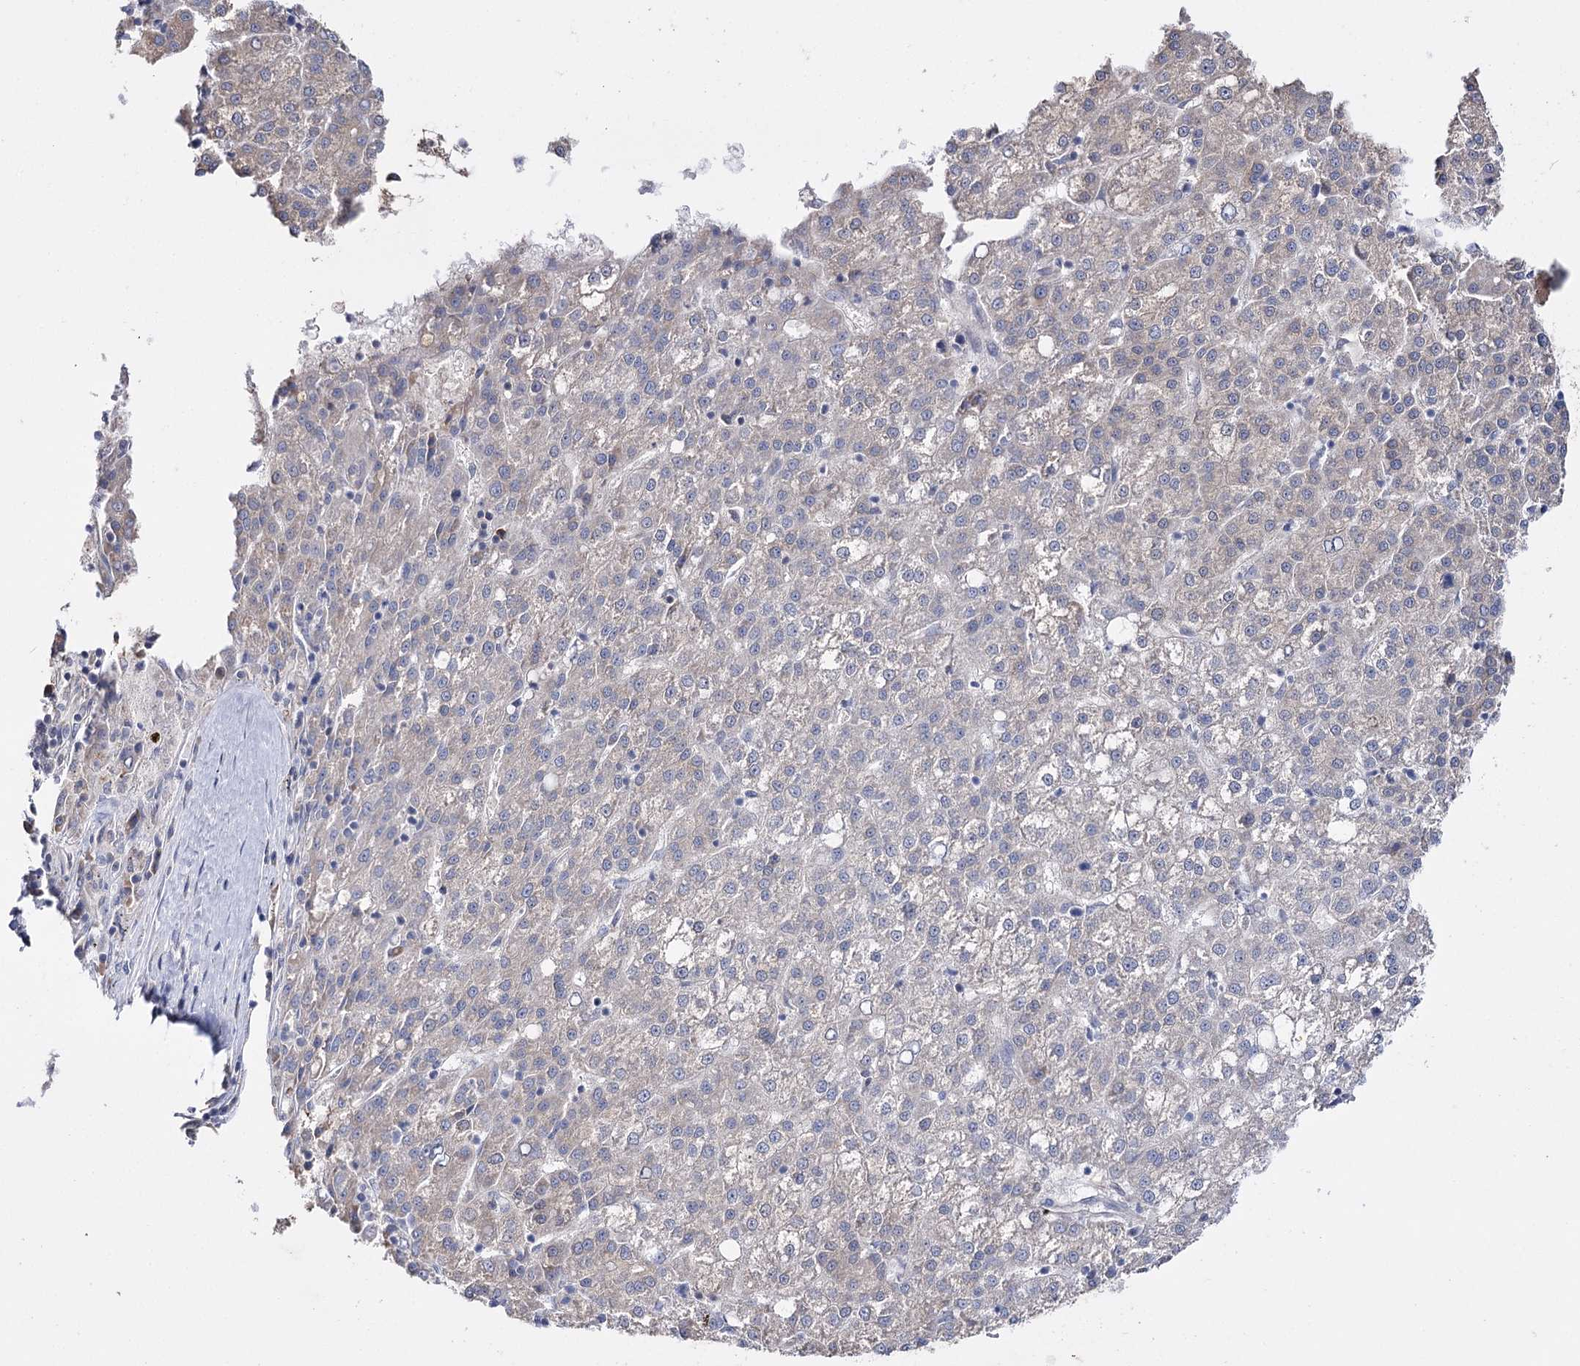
{"staining": {"intensity": "negative", "quantity": "none", "location": "none"}, "tissue": "liver cancer", "cell_type": "Tumor cells", "image_type": "cancer", "snomed": [{"axis": "morphology", "description": "Carcinoma, Hepatocellular, NOS"}, {"axis": "topography", "description": "Liver"}], "caption": "Immunohistochemical staining of liver cancer displays no significant expression in tumor cells.", "gene": "PTER", "patient": {"sex": "female", "age": 58}}